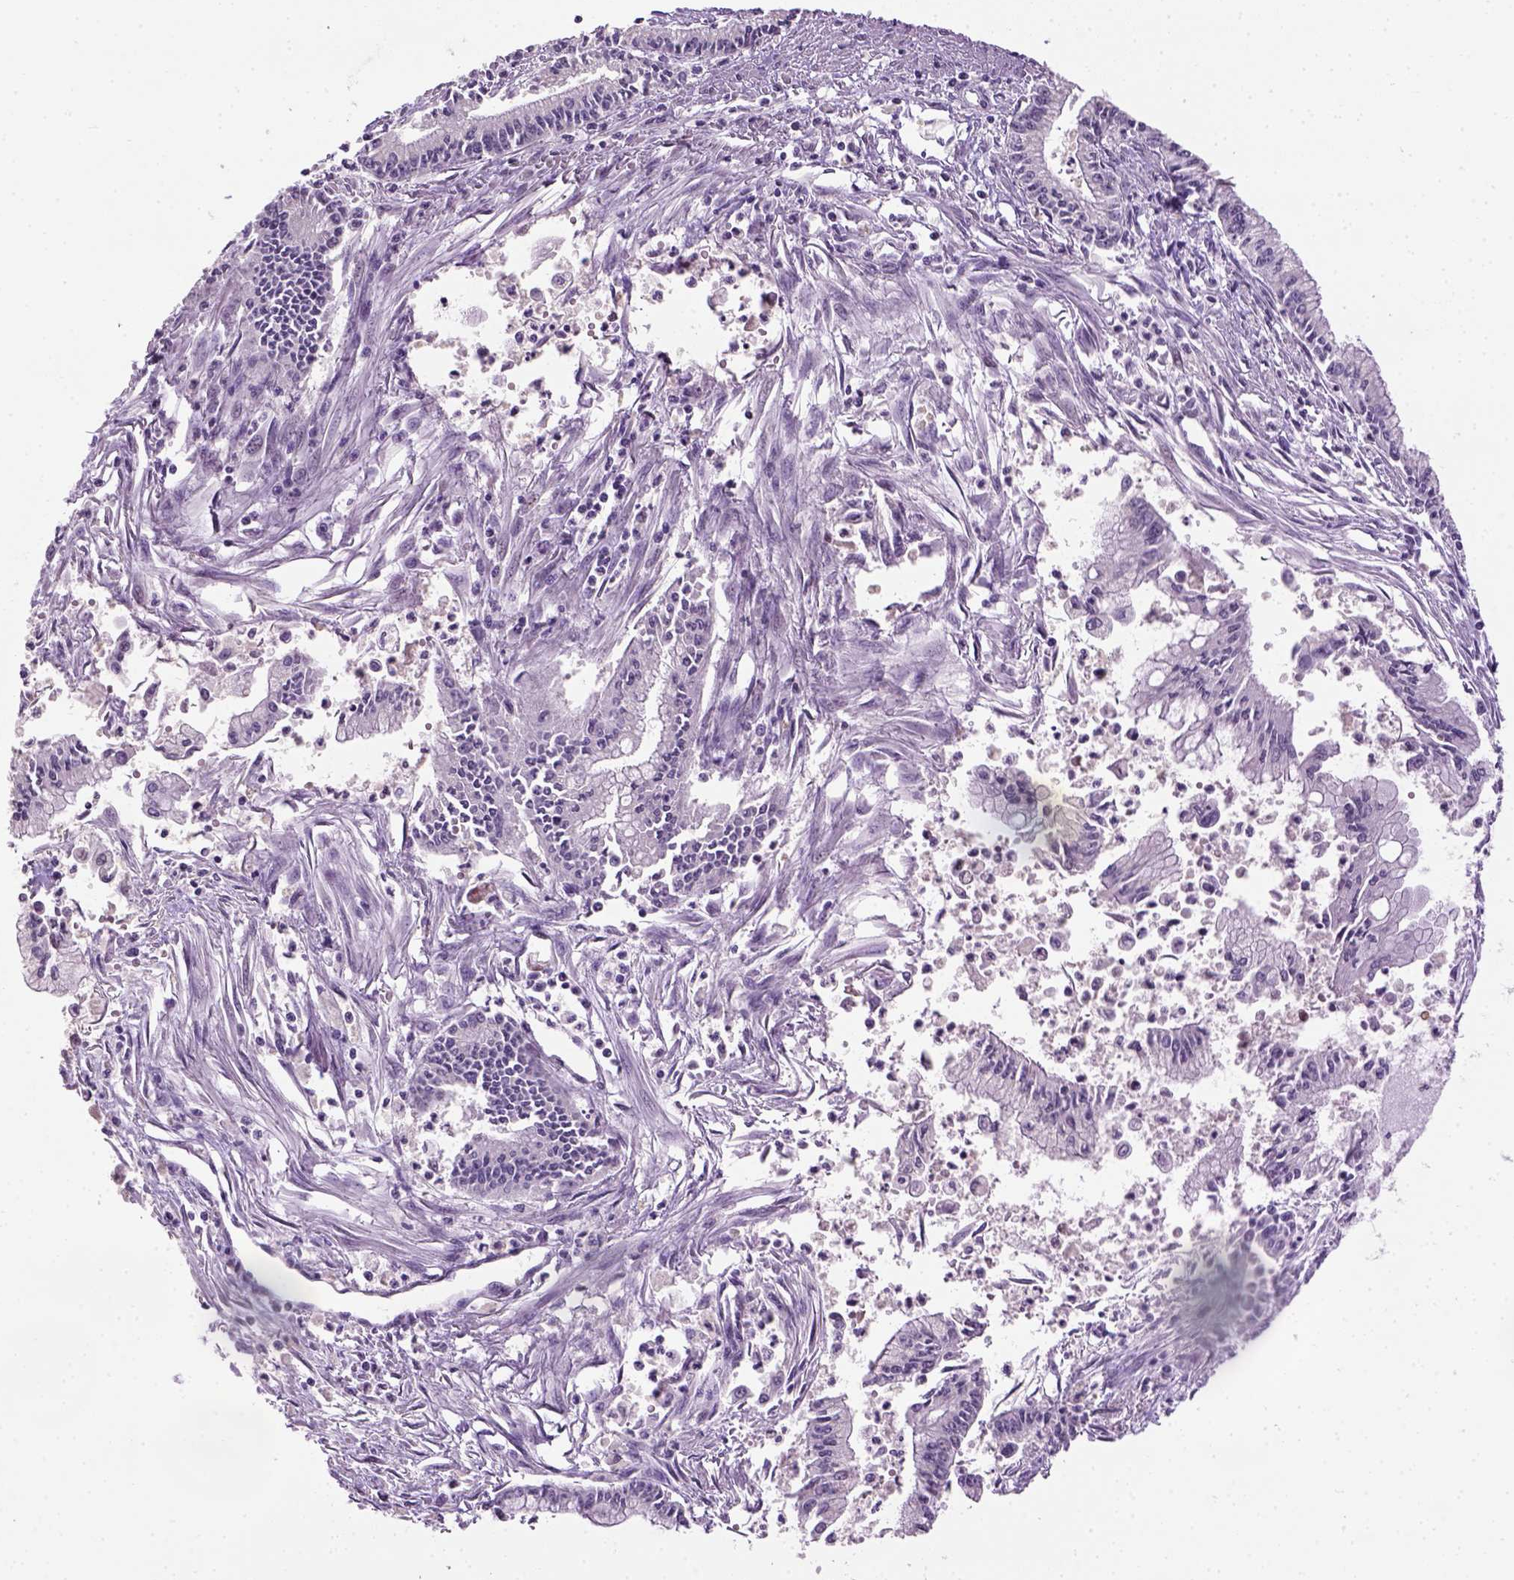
{"staining": {"intensity": "negative", "quantity": "none", "location": "none"}, "tissue": "pancreatic cancer", "cell_type": "Tumor cells", "image_type": "cancer", "snomed": [{"axis": "morphology", "description": "Adenocarcinoma, NOS"}, {"axis": "topography", "description": "Pancreas"}], "caption": "Image shows no protein positivity in tumor cells of adenocarcinoma (pancreatic) tissue.", "gene": "GABRB2", "patient": {"sex": "female", "age": 65}}